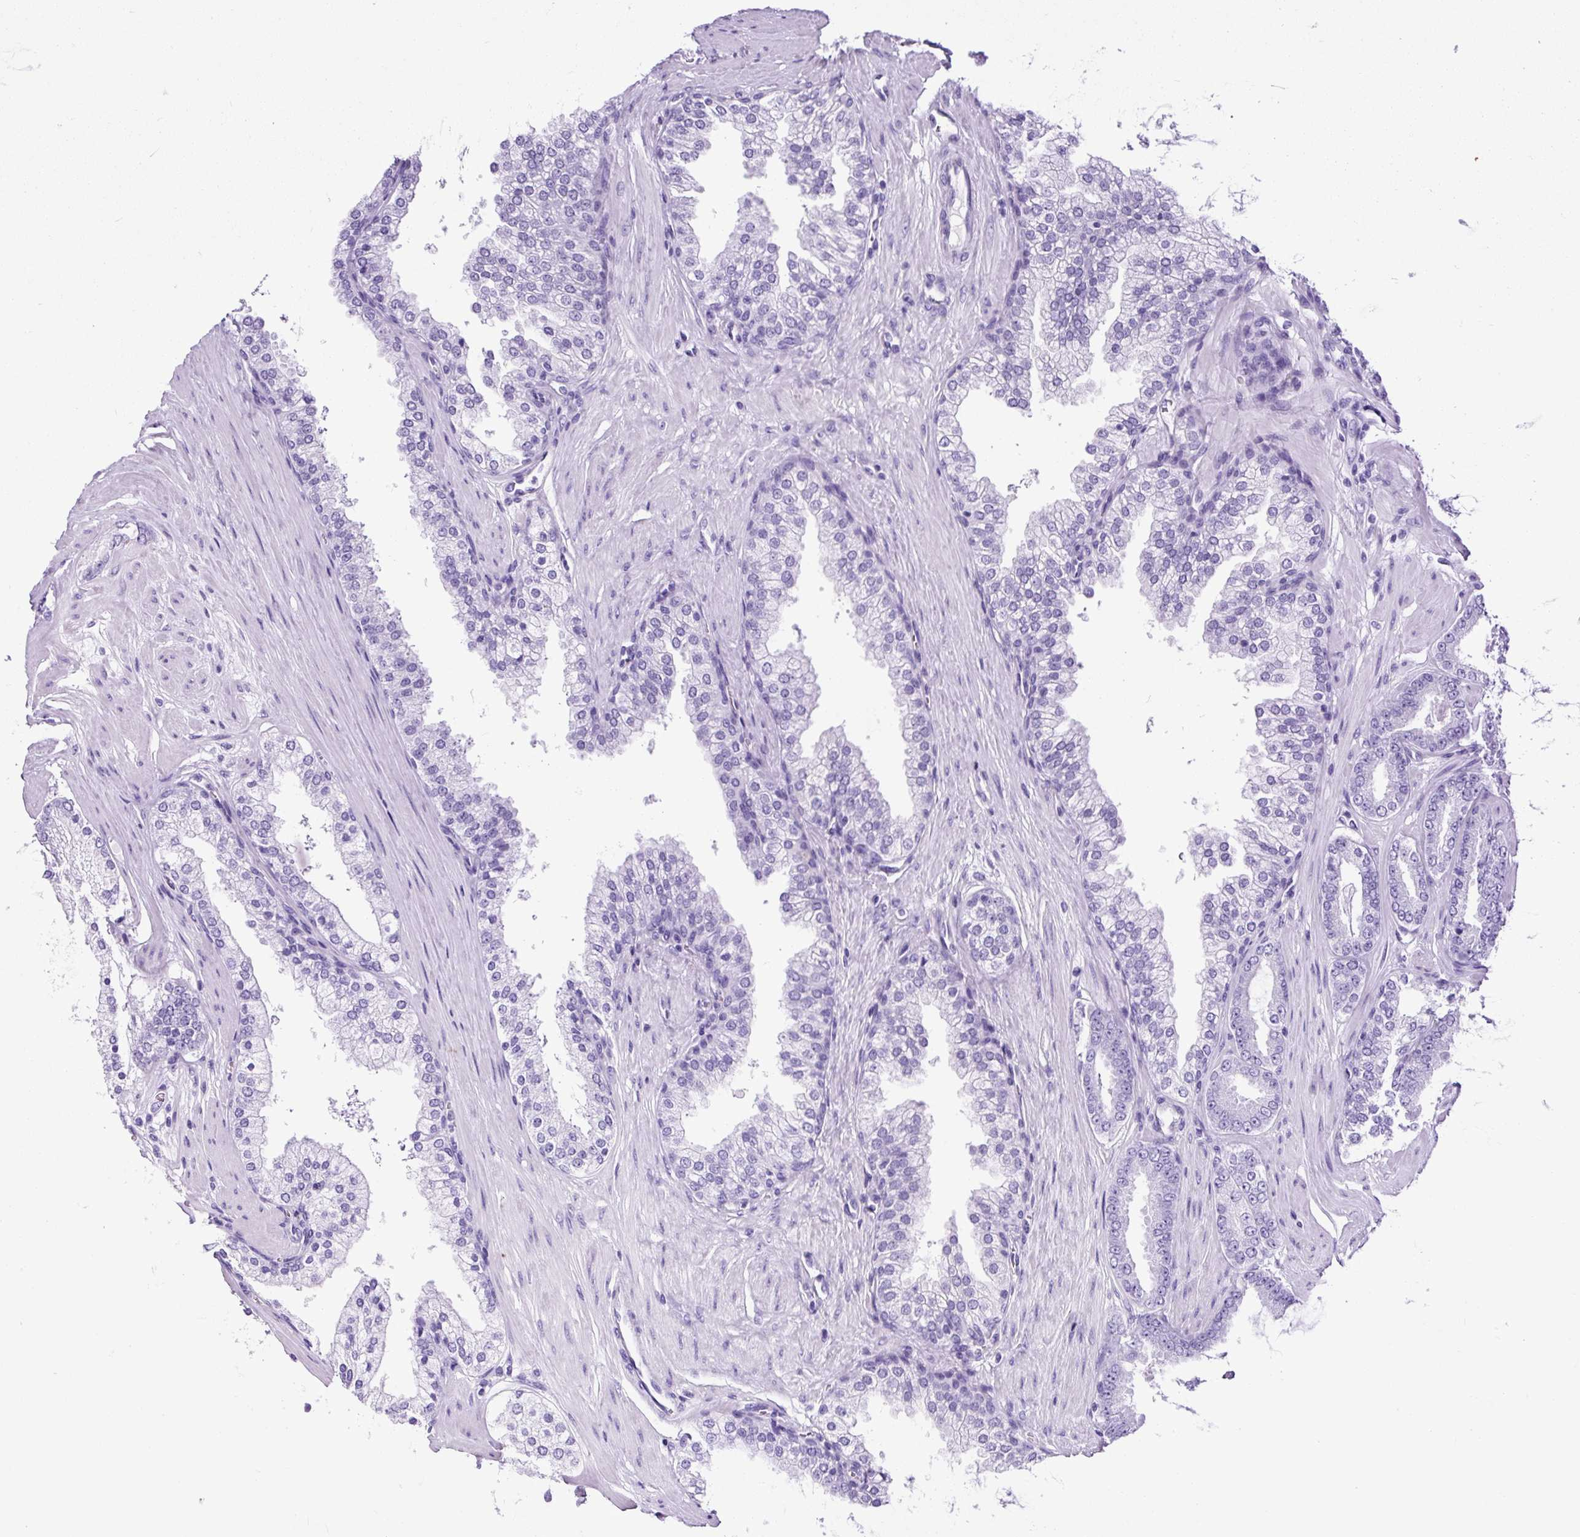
{"staining": {"intensity": "negative", "quantity": "none", "location": "none"}, "tissue": "prostate cancer", "cell_type": "Tumor cells", "image_type": "cancer", "snomed": [{"axis": "morphology", "description": "Adenocarcinoma, Low grade"}, {"axis": "topography", "description": "Prostate"}], "caption": "This is an immunohistochemistry histopathology image of low-grade adenocarcinoma (prostate). There is no staining in tumor cells.", "gene": "PDIA2", "patient": {"sex": "male", "age": 42}}